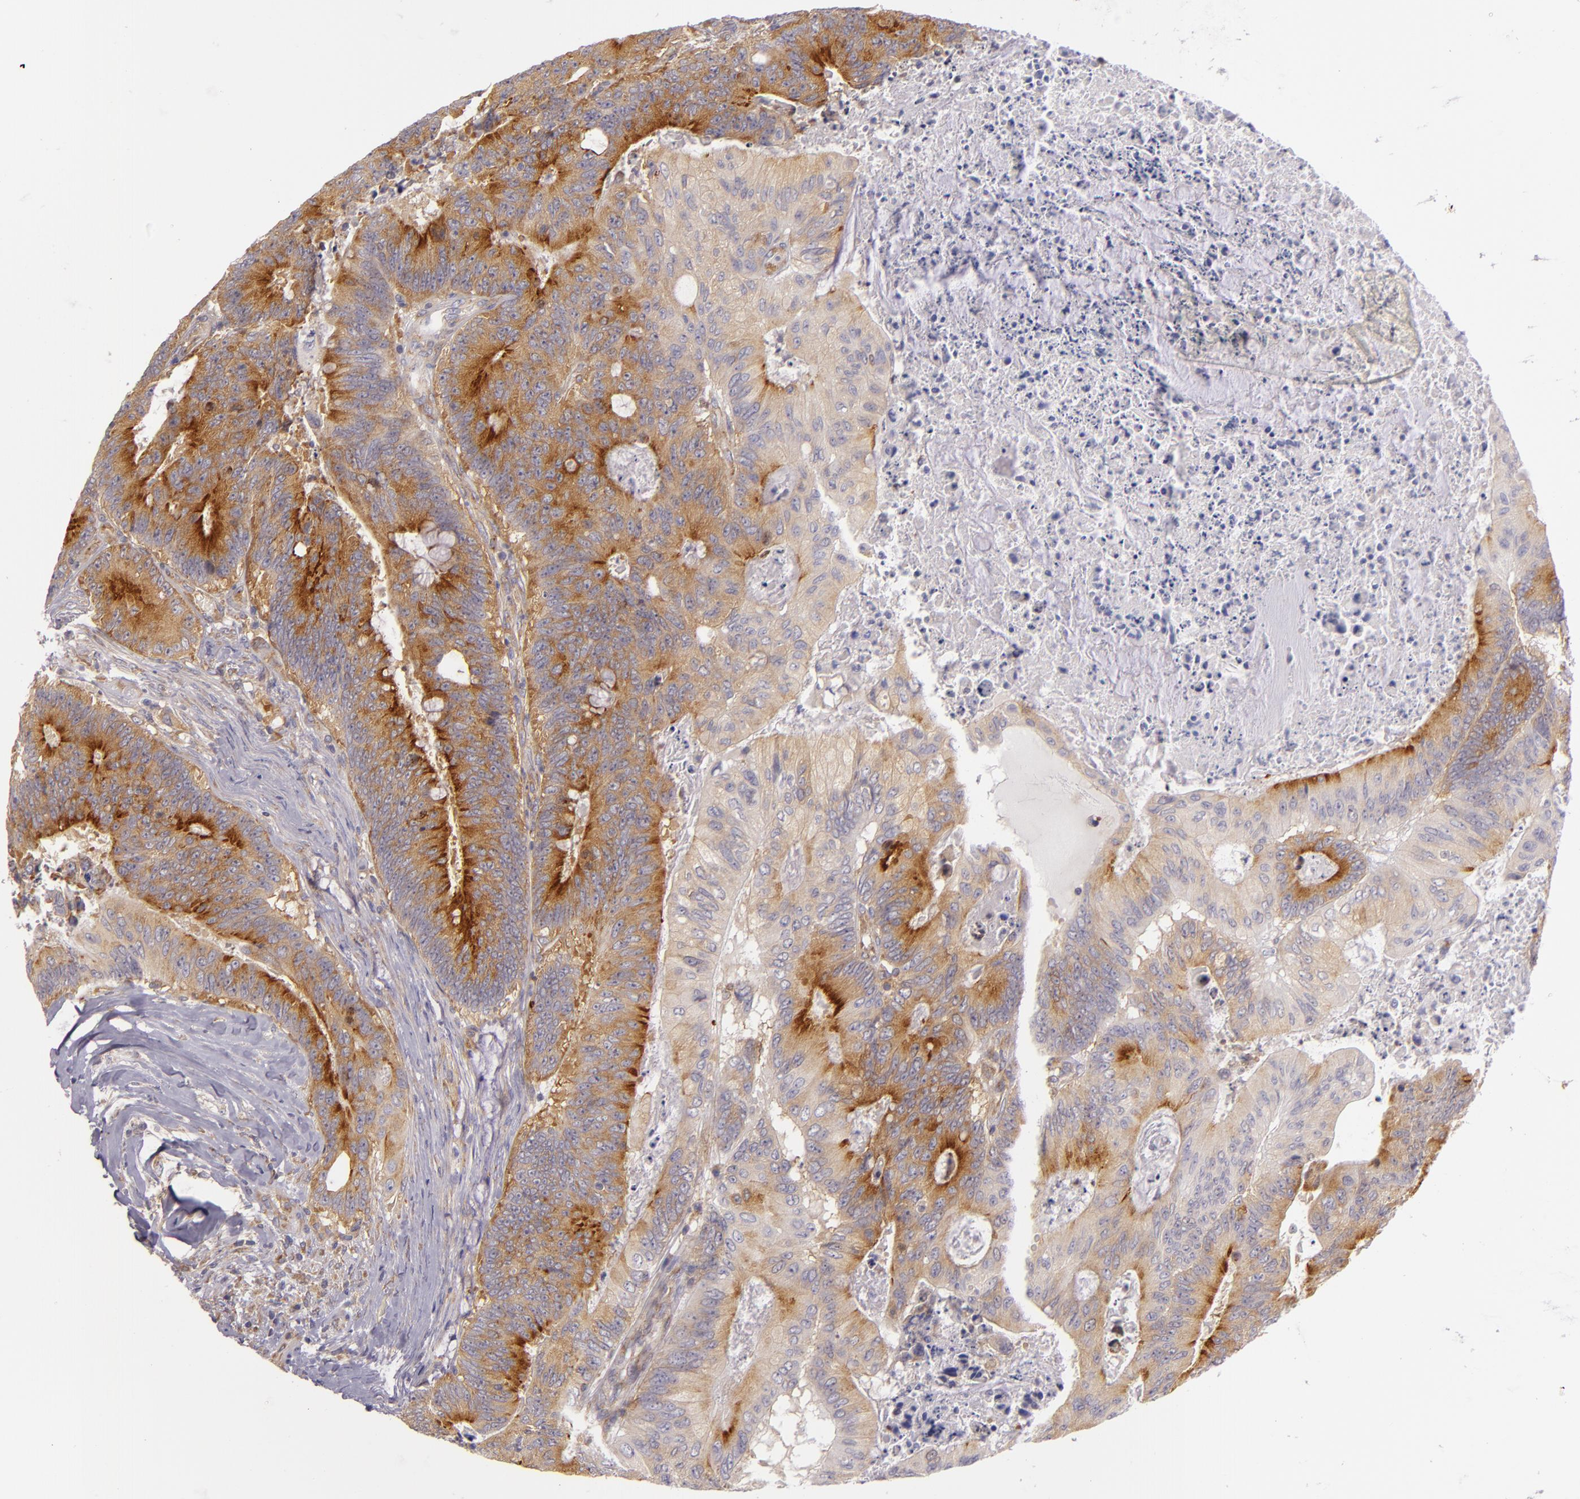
{"staining": {"intensity": "moderate", "quantity": "<25%", "location": "cytoplasmic/membranous"}, "tissue": "colorectal cancer", "cell_type": "Tumor cells", "image_type": "cancer", "snomed": [{"axis": "morphology", "description": "Adenocarcinoma, NOS"}, {"axis": "topography", "description": "Colon"}], "caption": "Colorectal cancer (adenocarcinoma) stained for a protein (brown) exhibits moderate cytoplasmic/membranous positive expression in about <25% of tumor cells.", "gene": "UPF3B", "patient": {"sex": "male", "age": 65}}